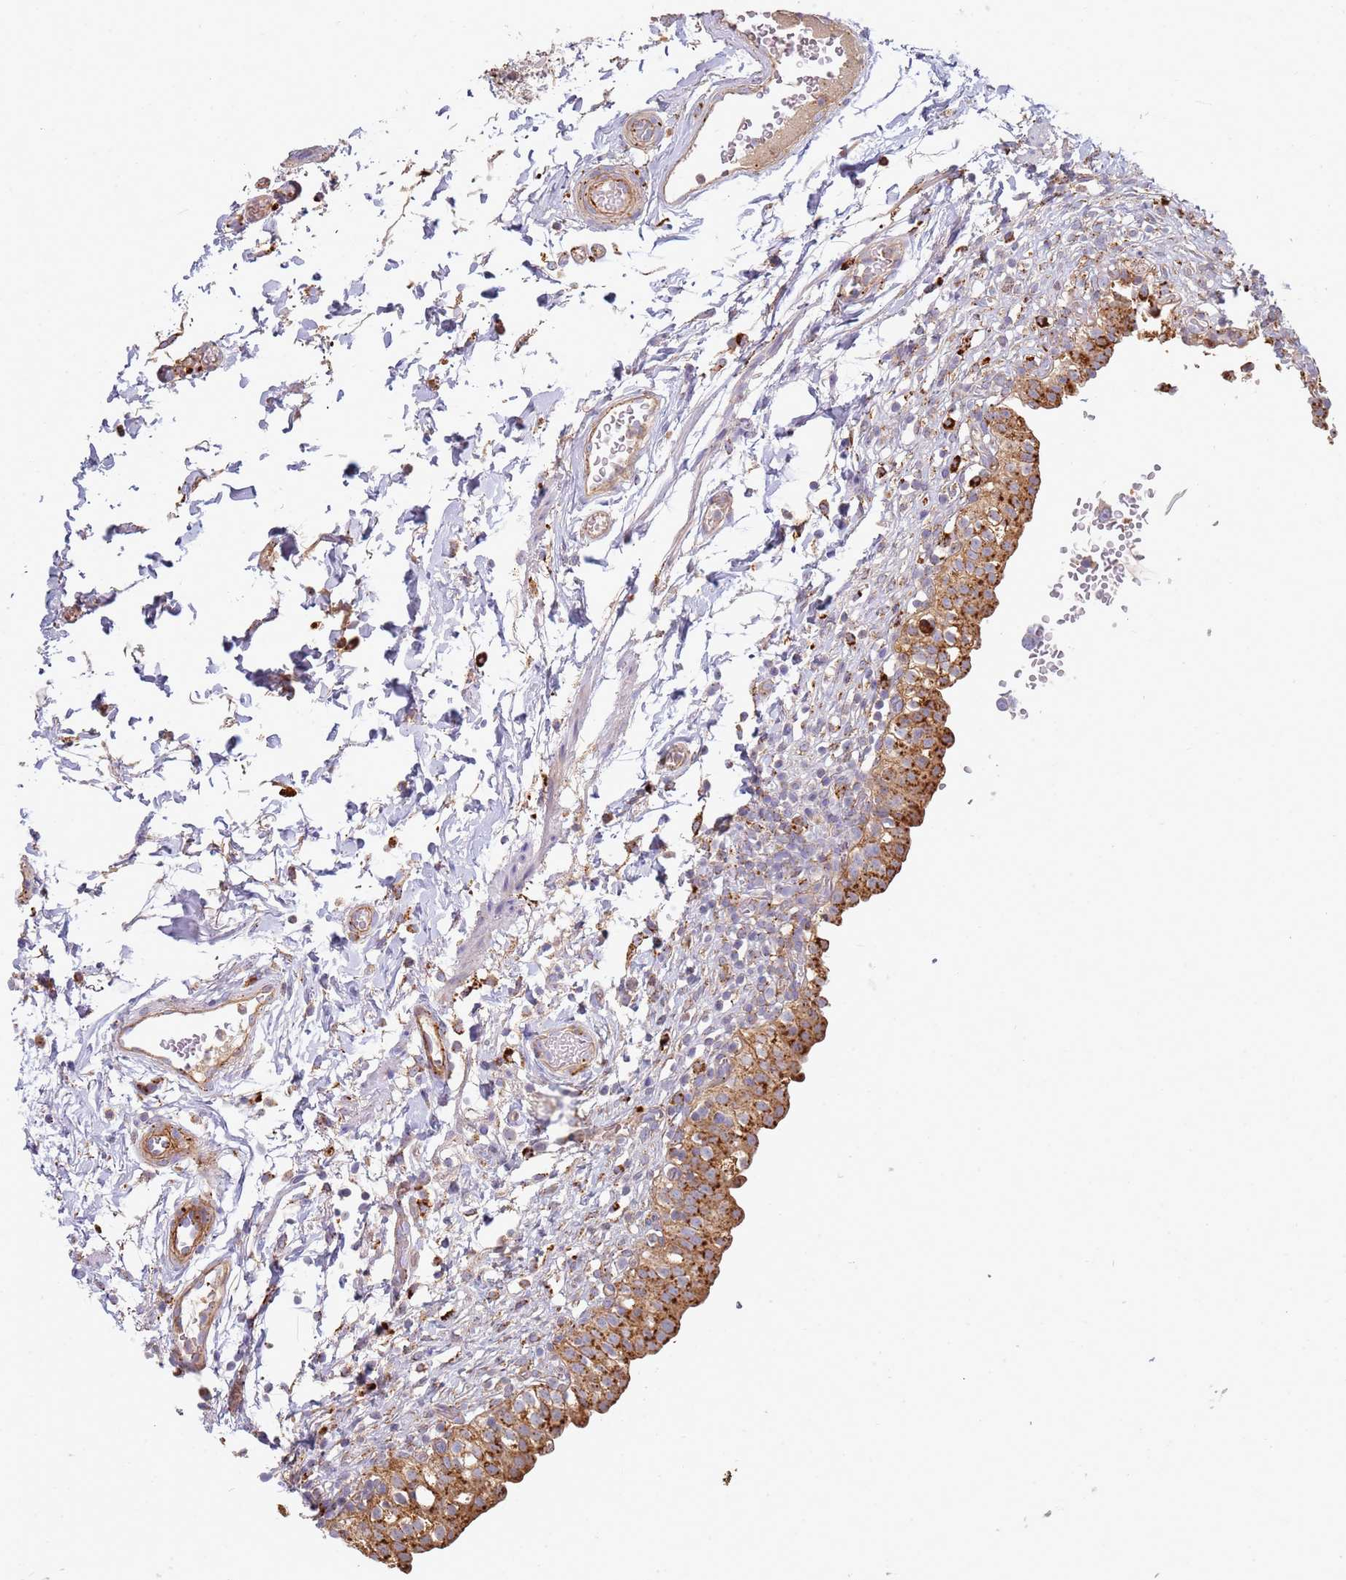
{"staining": {"intensity": "strong", "quantity": ">75%", "location": "cytoplasmic/membranous"}, "tissue": "urinary bladder", "cell_type": "Urothelial cells", "image_type": "normal", "snomed": [{"axis": "morphology", "description": "Normal tissue, NOS"}, {"axis": "topography", "description": "Urinary bladder"}, {"axis": "topography", "description": "Peripheral nerve tissue"}], "caption": "Immunohistochemical staining of unremarkable urinary bladder reveals high levels of strong cytoplasmic/membranous staining in approximately >75% of urothelial cells. The protein of interest is stained brown, and the nuclei are stained in blue (DAB (3,3'-diaminobenzidine) IHC with brightfield microscopy, high magnification).", "gene": "TMEM229B", "patient": {"sex": "male", "age": 55}}